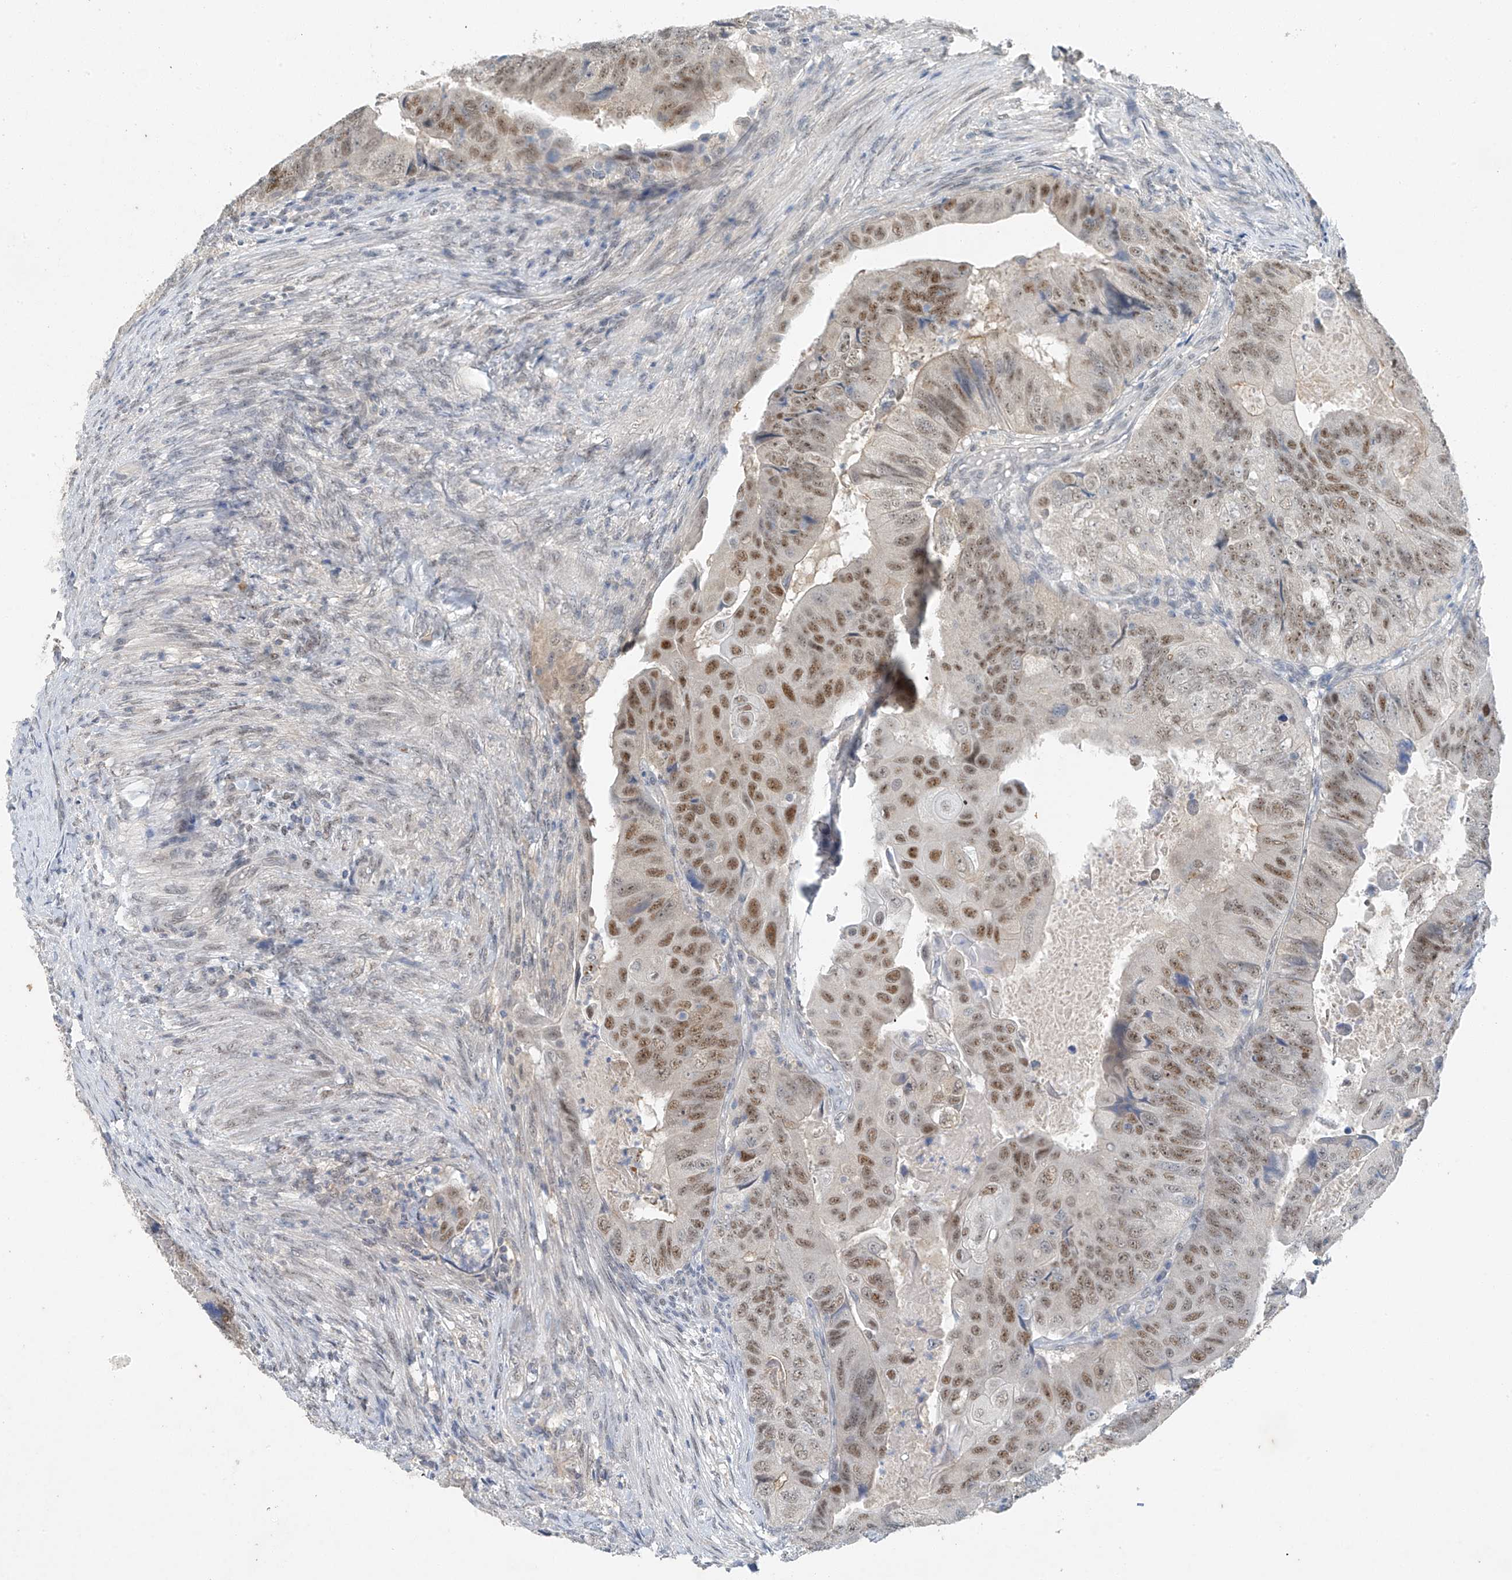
{"staining": {"intensity": "moderate", "quantity": ">75%", "location": "nuclear"}, "tissue": "colorectal cancer", "cell_type": "Tumor cells", "image_type": "cancer", "snomed": [{"axis": "morphology", "description": "Adenocarcinoma, NOS"}, {"axis": "topography", "description": "Rectum"}], "caption": "Colorectal cancer (adenocarcinoma) stained with immunohistochemistry shows moderate nuclear staining in about >75% of tumor cells.", "gene": "TAF8", "patient": {"sex": "male", "age": 63}}